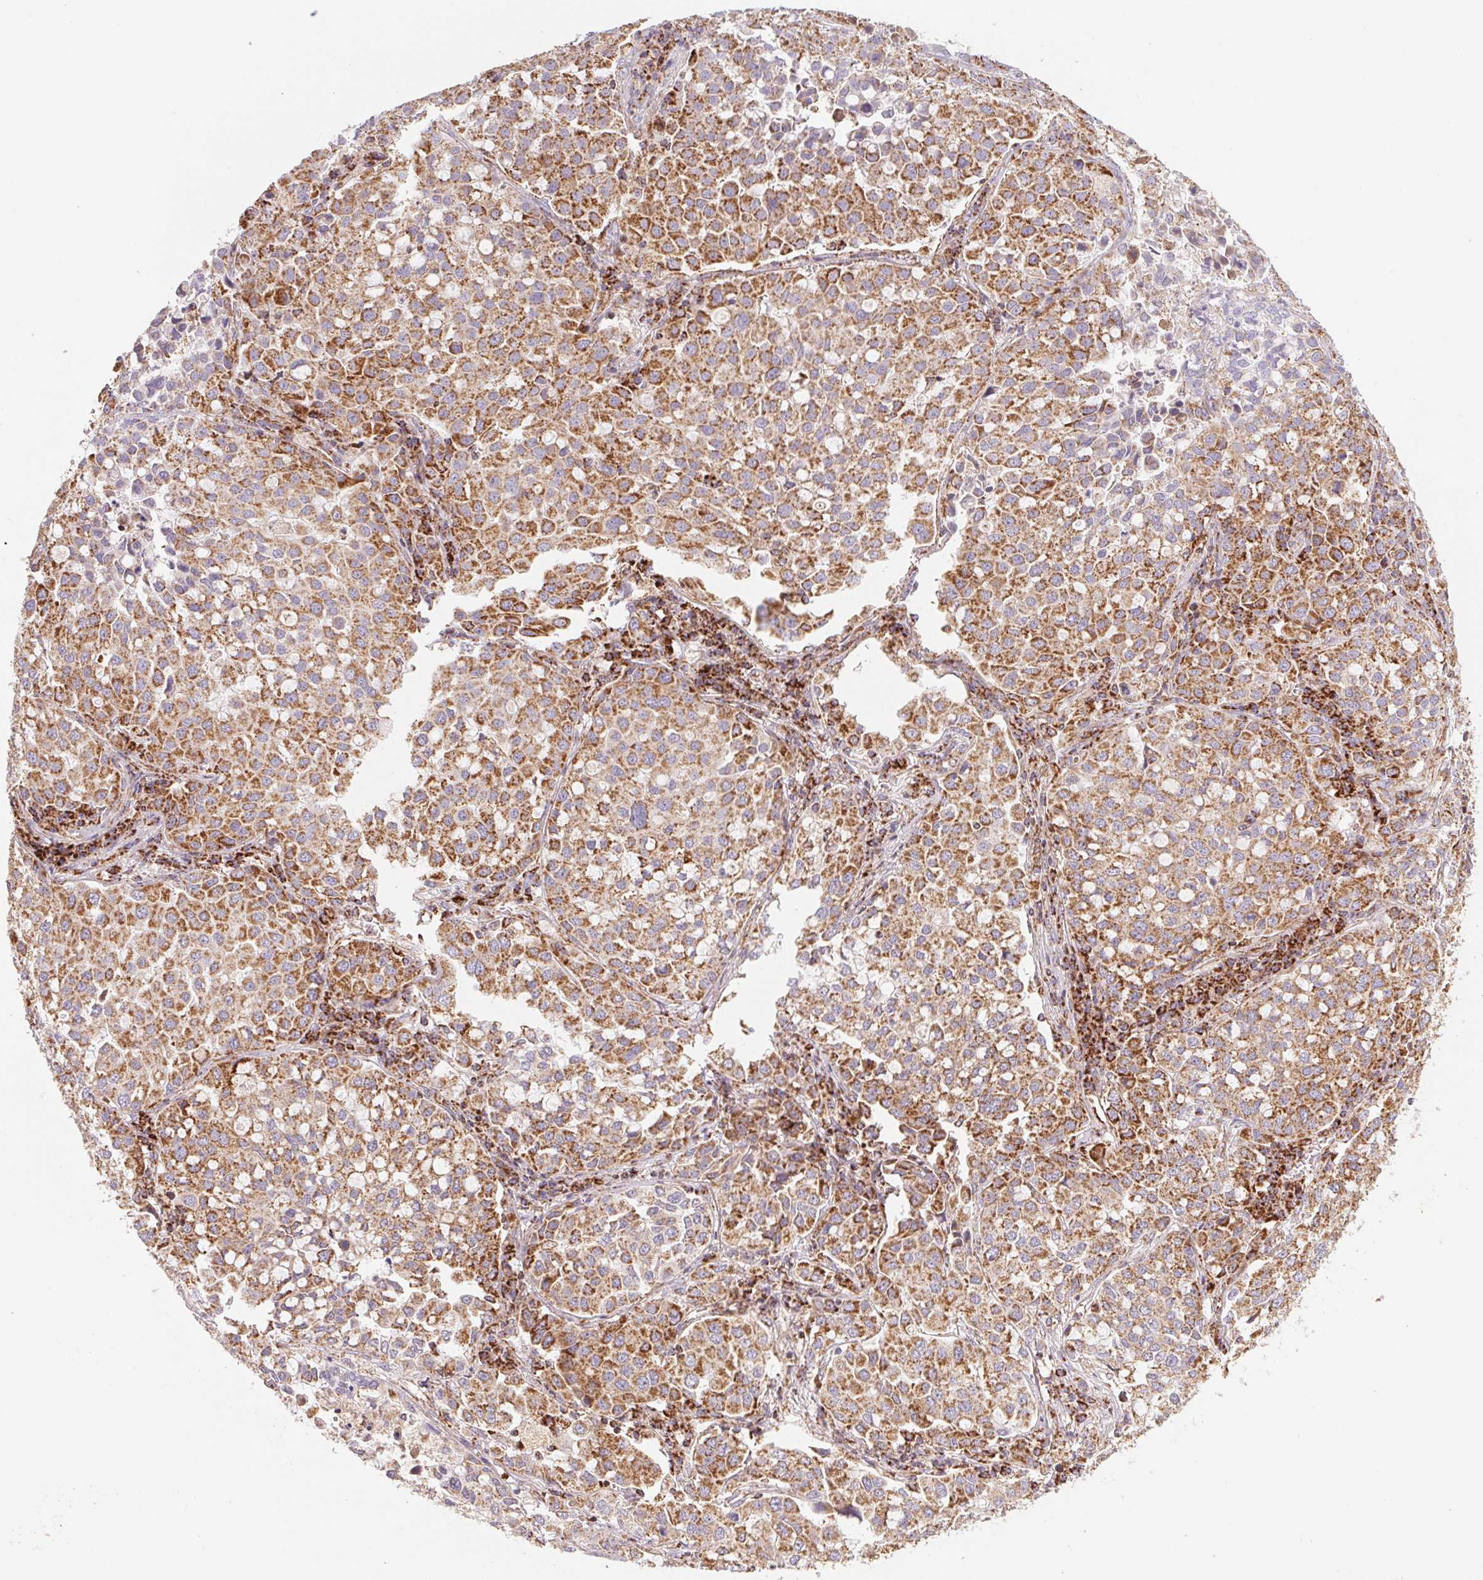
{"staining": {"intensity": "moderate", "quantity": ">75%", "location": "cytoplasmic/membranous"}, "tissue": "lung cancer", "cell_type": "Tumor cells", "image_type": "cancer", "snomed": [{"axis": "morphology", "description": "Adenocarcinoma, NOS"}, {"axis": "morphology", "description": "Adenocarcinoma, metastatic, NOS"}, {"axis": "topography", "description": "Lymph node"}, {"axis": "topography", "description": "Lung"}], "caption": "The image shows immunohistochemical staining of metastatic adenocarcinoma (lung). There is moderate cytoplasmic/membranous staining is identified in about >75% of tumor cells.", "gene": "NDUFS2", "patient": {"sex": "female", "age": 65}}